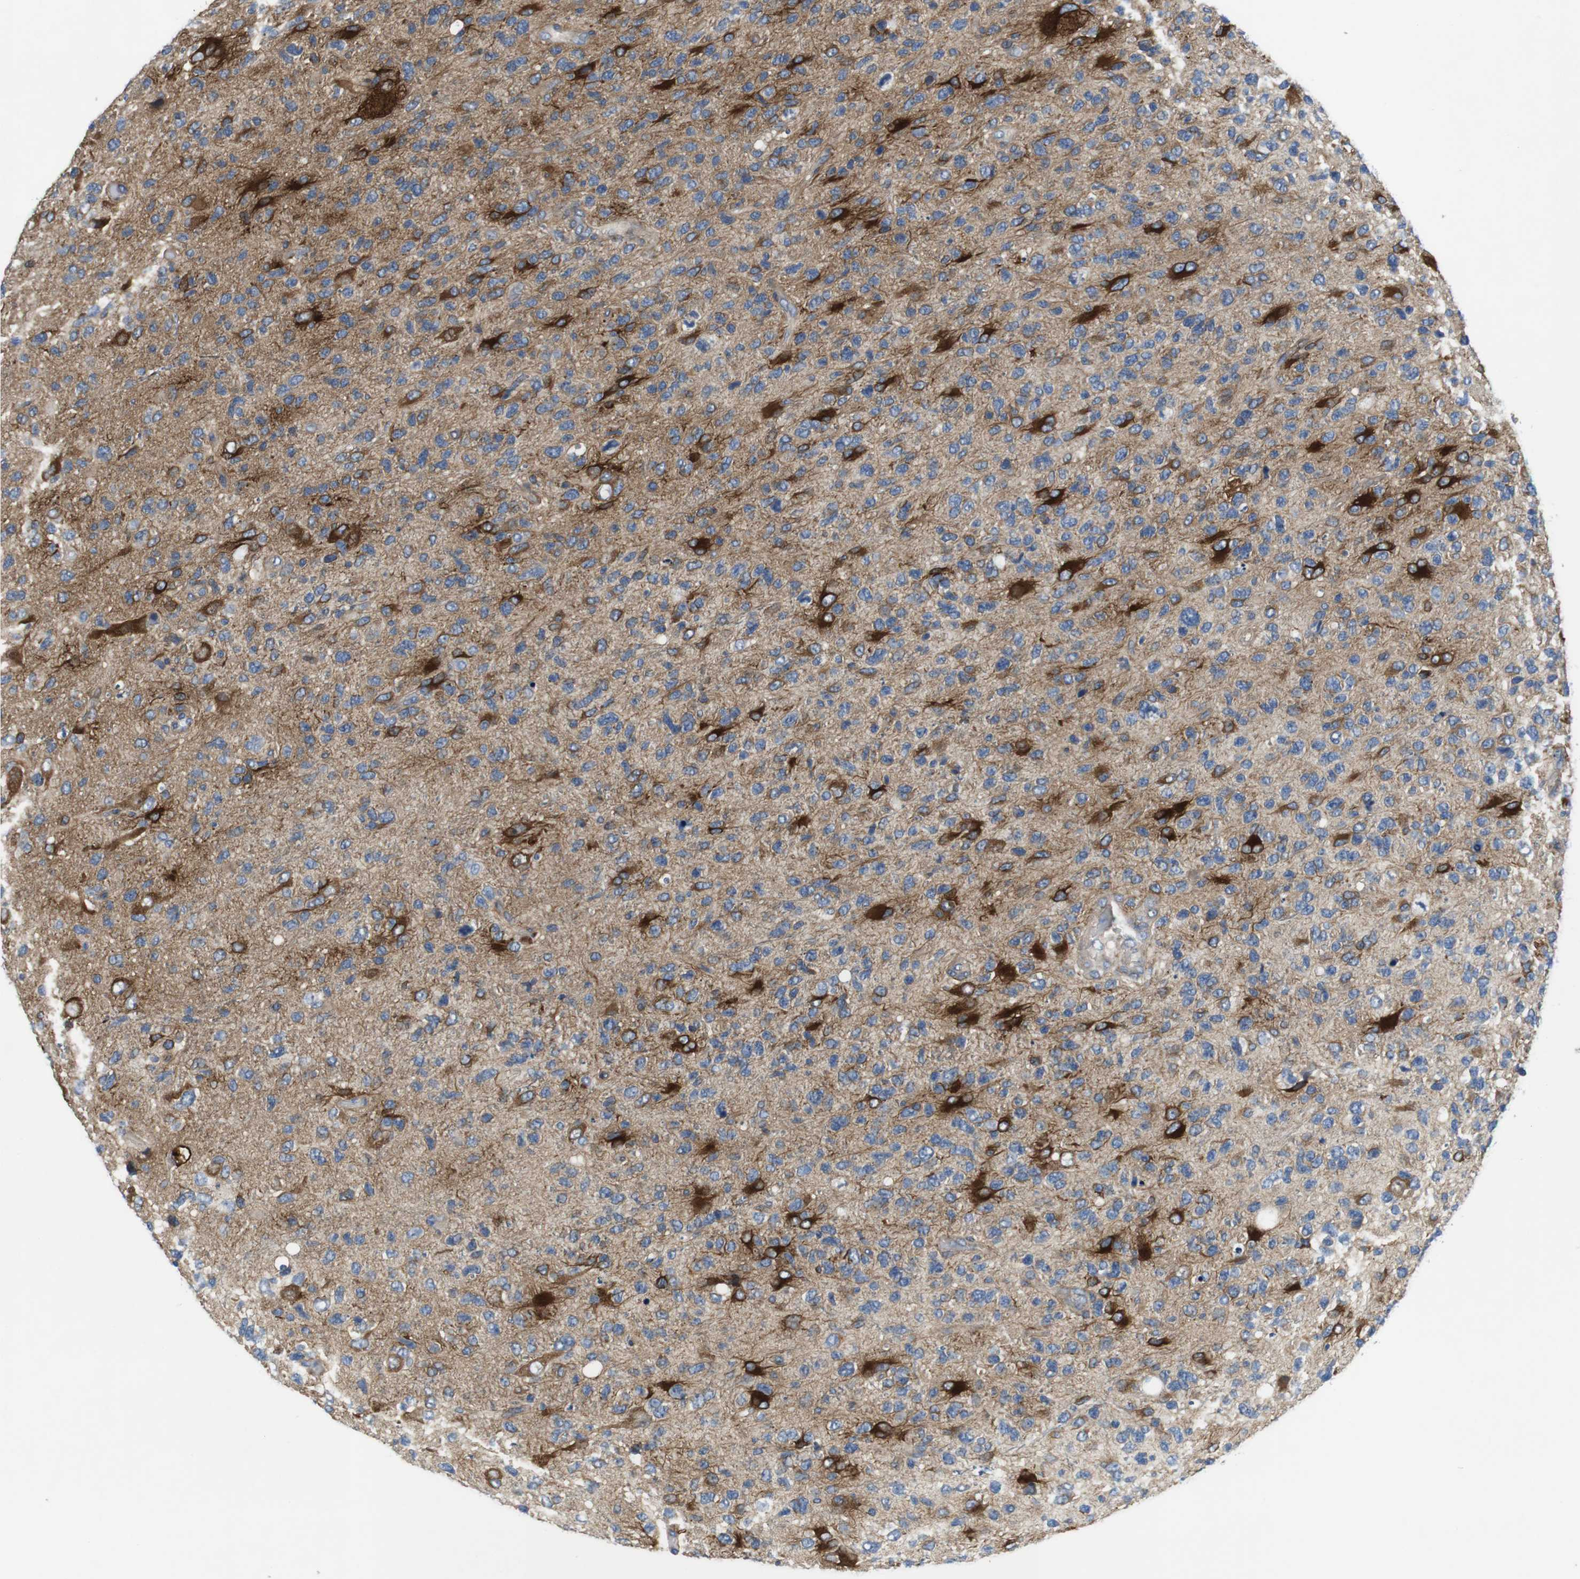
{"staining": {"intensity": "strong", "quantity": "<25%", "location": "cytoplasmic/membranous"}, "tissue": "glioma", "cell_type": "Tumor cells", "image_type": "cancer", "snomed": [{"axis": "morphology", "description": "Glioma, malignant, High grade"}, {"axis": "topography", "description": "Brain"}], "caption": "Human glioma stained with a brown dye shows strong cytoplasmic/membranous positive expression in approximately <25% of tumor cells.", "gene": "DCLK1", "patient": {"sex": "female", "age": 58}}